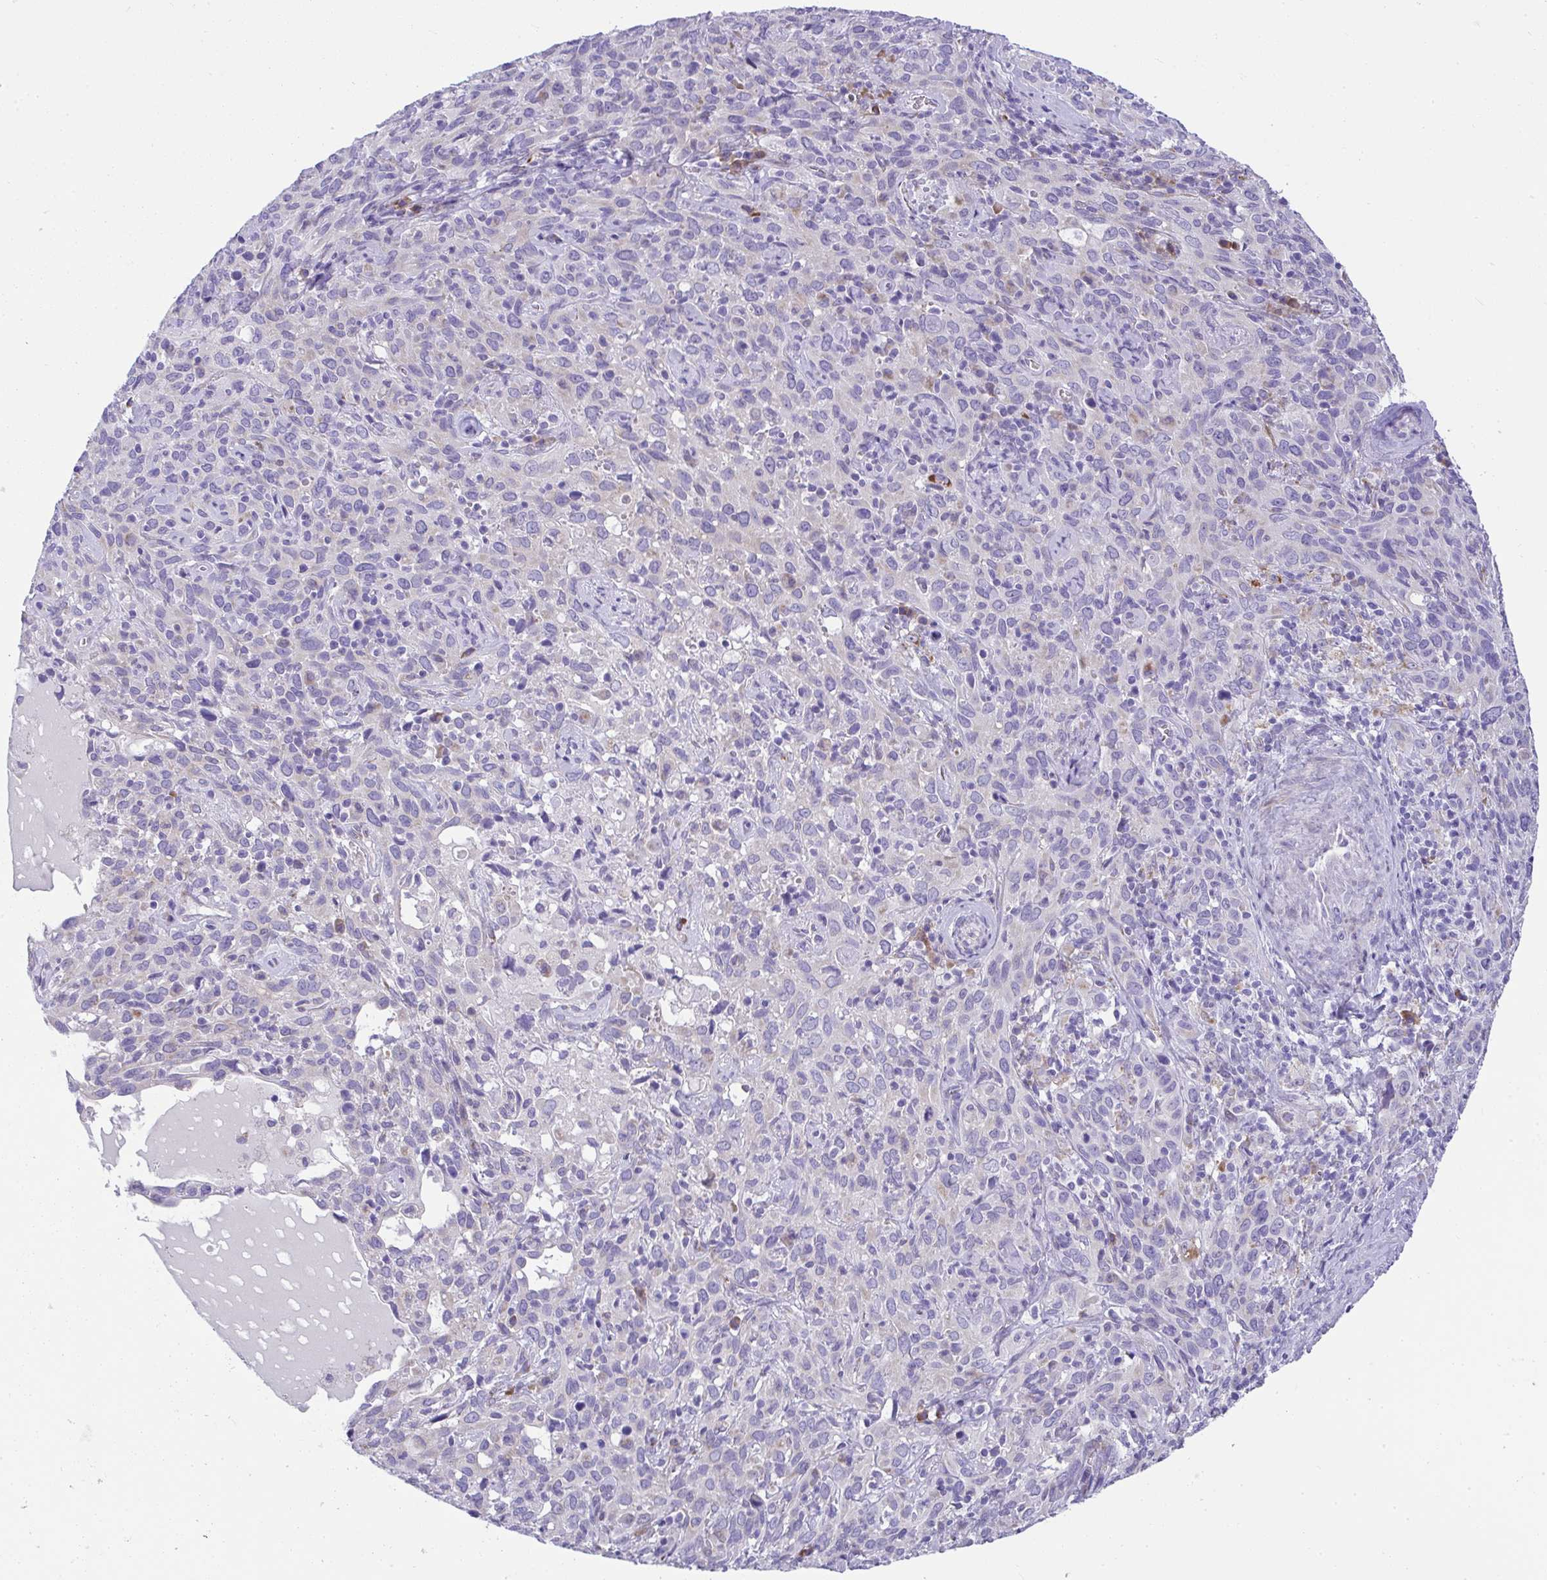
{"staining": {"intensity": "negative", "quantity": "none", "location": "none"}, "tissue": "cervical cancer", "cell_type": "Tumor cells", "image_type": "cancer", "snomed": [{"axis": "morphology", "description": "Normal tissue, NOS"}, {"axis": "morphology", "description": "Squamous cell carcinoma, NOS"}, {"axis": "topography", "description": "Cervix"}], "caption": "Immunohistochemistry micrograph of neoplastic tissue: human cervical cancer (squamous cell carcinoma) stained with DAB demonstrates no significant protein staining in tumor cells.", "gene": "ADRA2C", "patient": {"sex": "female", "age": 51}}